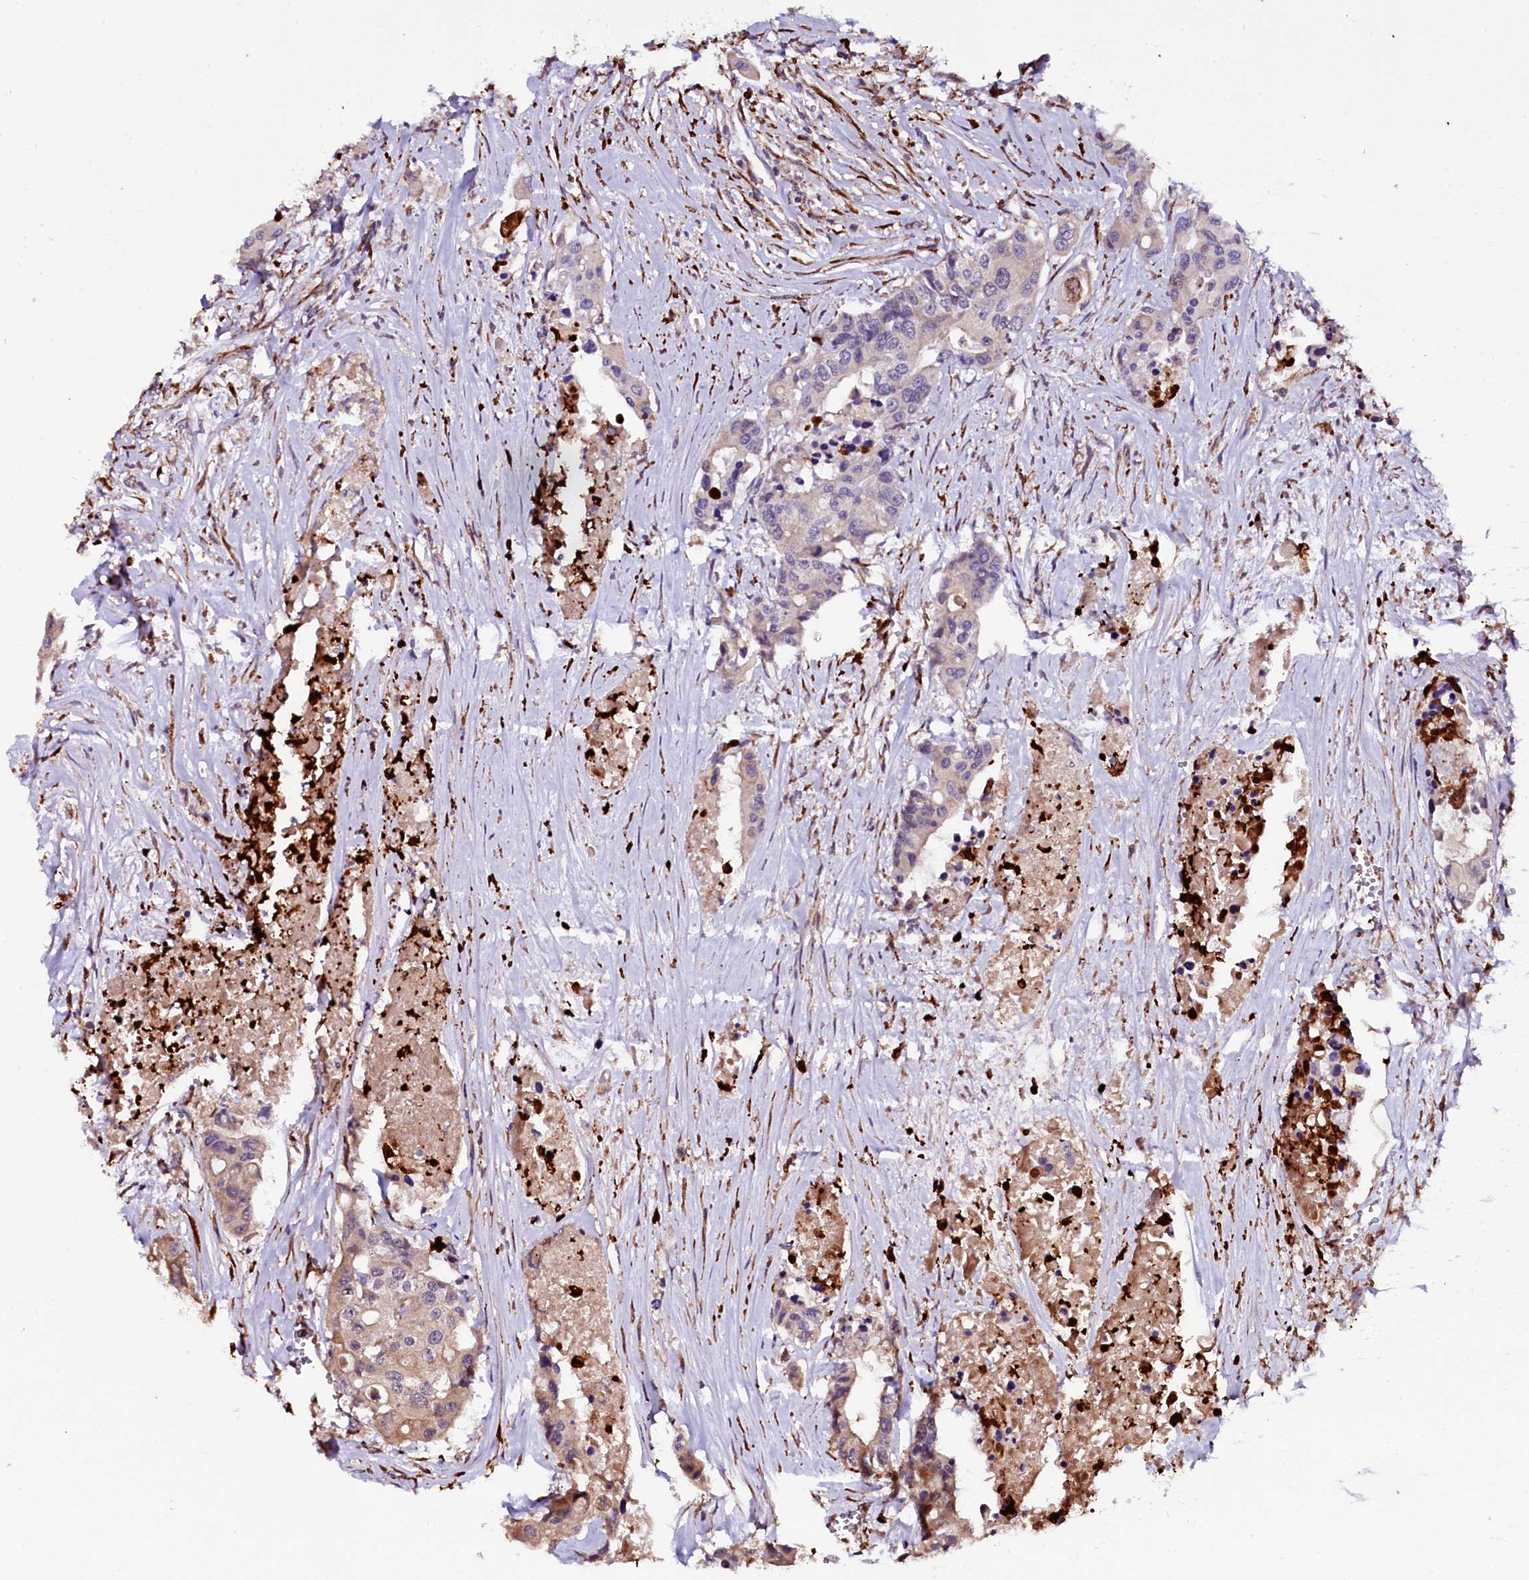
{"staining": {"intensity": "weak", "quantity": "25%-75%", "location": "cytoplasmic/membranous"}, "tissue": "colorectal cancer", "cell_type": "Tumor cells", "image_type": "cancer", "snomed": [{"axis": "morphology", "description": "Adenocarcinoma, NOS"}, {"axis": "topography", "description": "Colon"}], "caption": "Colorectal cancer stained with a brown dye exhibits weak cytoplasmic/membranous positive expression in about 25%-75% of tumor cells.", "gene": "N4BP1", "patient": {"sex": "male", "age": 77}}